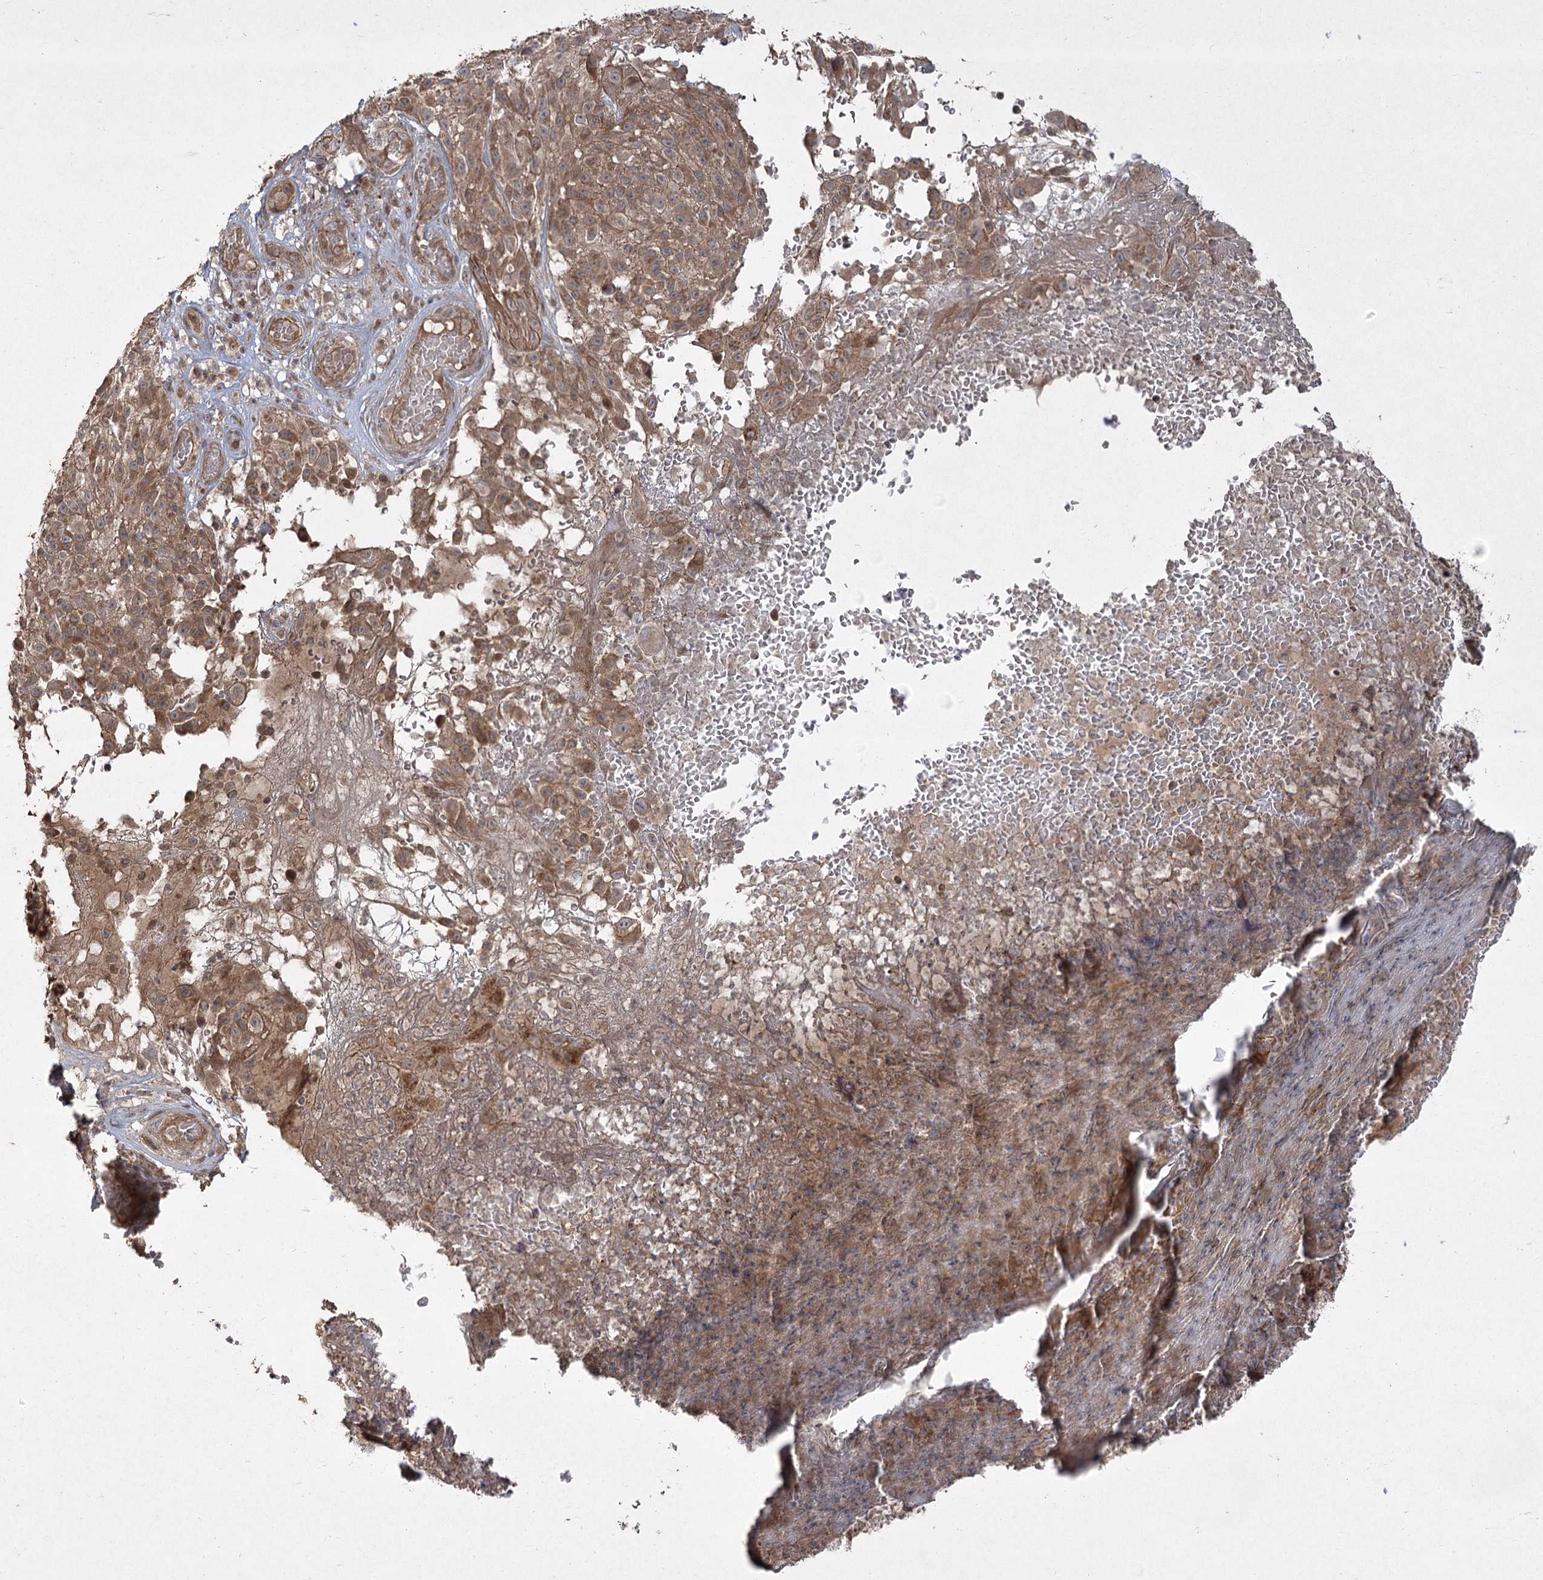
{"staining": {"intensity": "moderate", "quantity": ">75%", "location": "cytoplasmic/membranous"}, "tissue": "melanoma", "cell_type": "Tumor cells", "image_type": "cancer", "snomed": [{"axis": "morphology", "description": "Malignant melanoma, NOS"}, {"axis": "topography", "description": "Skin"}], "caption": "Human malignant melanoma stained with a brown dye reveals moderate cytoplasmic/membranous positive staining in about >75% of tumor cells.", "gene": "CPLANE1", "patient": {"sex": "male", "age": 83}}